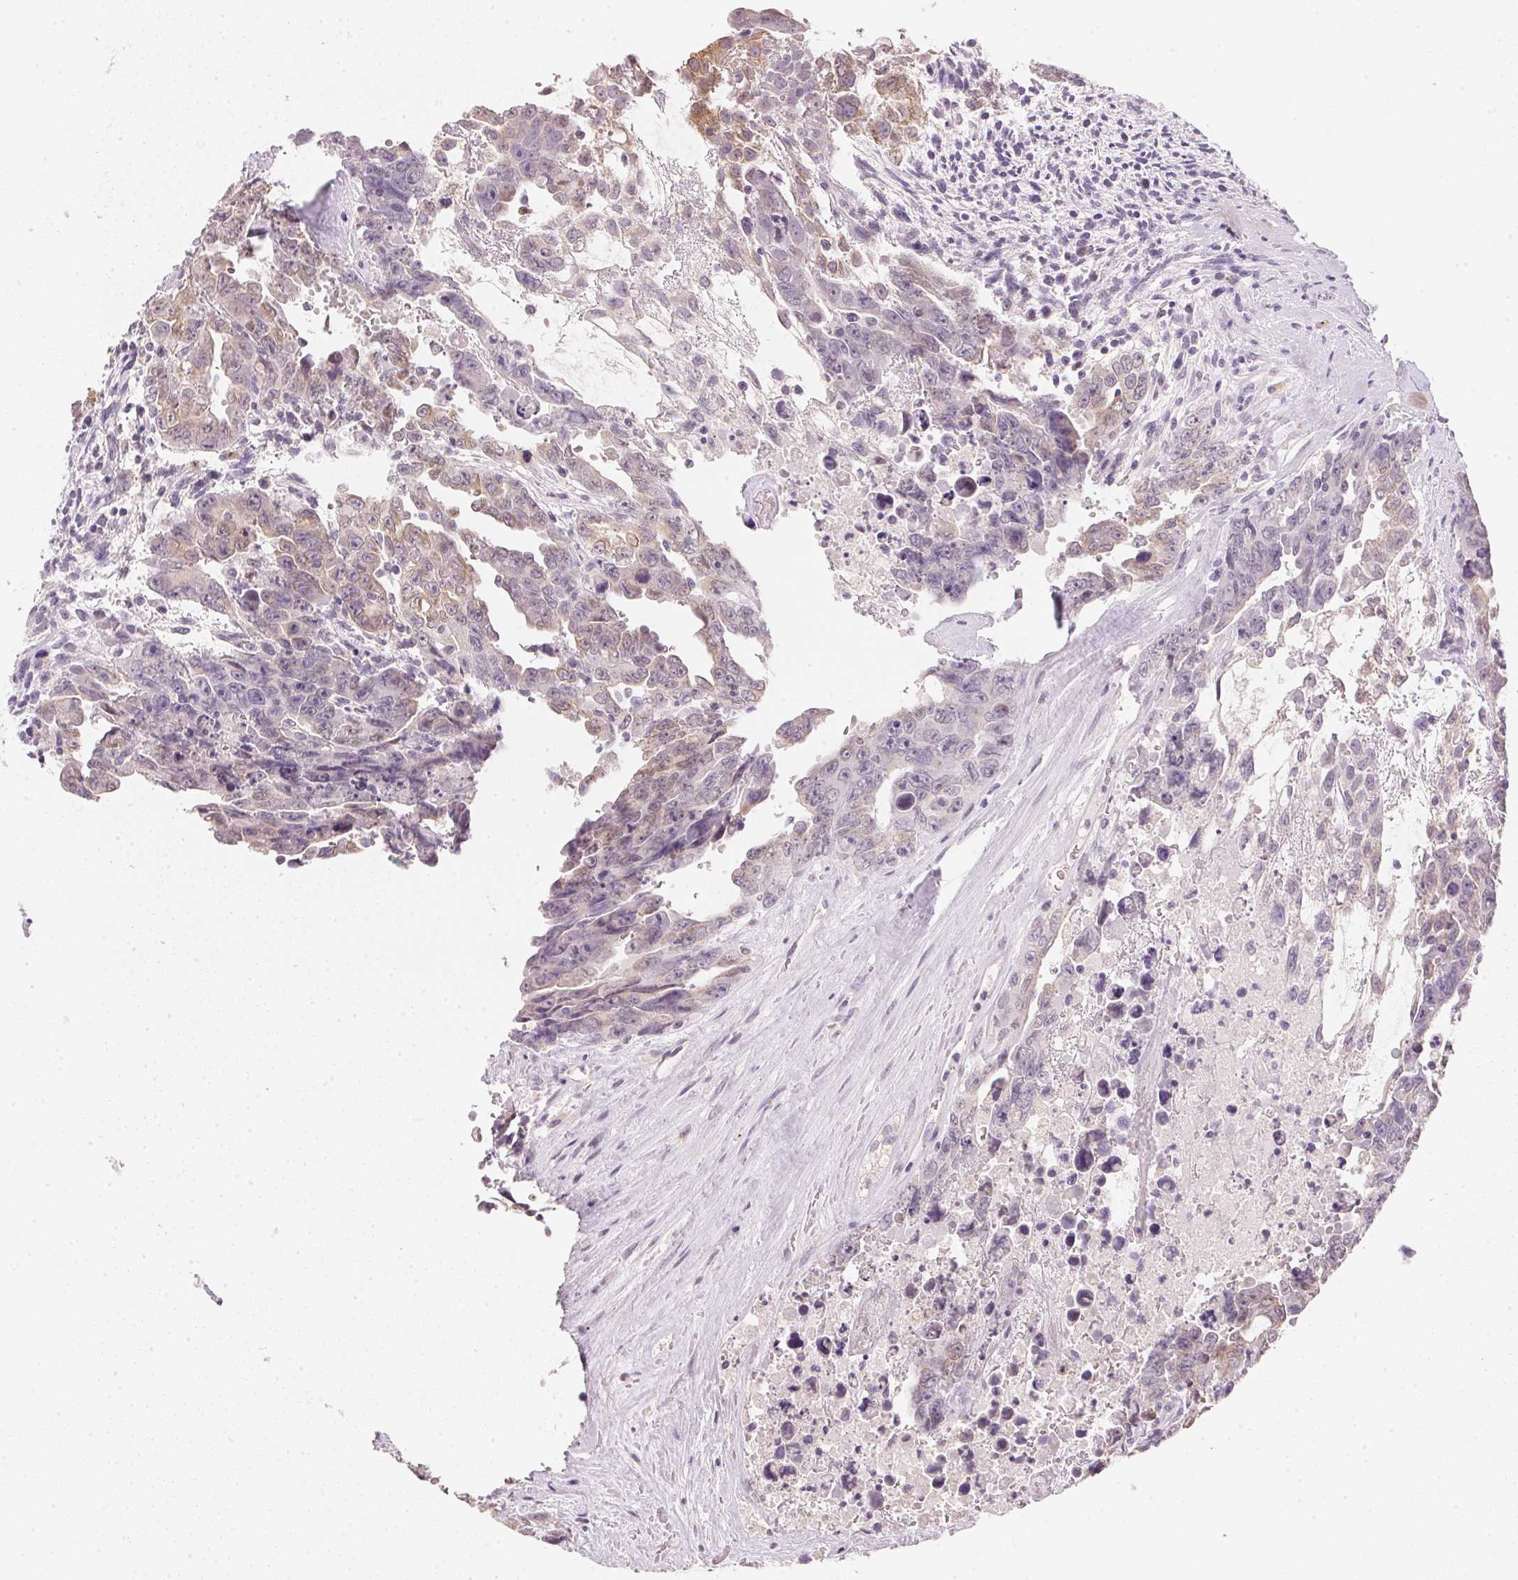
{"staining": {"intensity": "weak", "quantity": "25%-75%", "location": "cytoplasmic/membranous"}, "tissue": "testis cancer", "cell_type": "Tumor cells", "image_type": "cancer", "snomed": [{"axis": "morphology", "description": "Carcinoma, Embryonal, NOS"}, {"axis": "topography", "description": "Testis"}], "caption": "The histopathology image reveals immunohistochemical staining of embryonal carcinoma (testis). There is weak cytoplasmic/membranous staining is identified in approximately 25%-75% of tumor cells.", "gene": "DHCR24", "patient": {"sex": "male", "age": 24}}